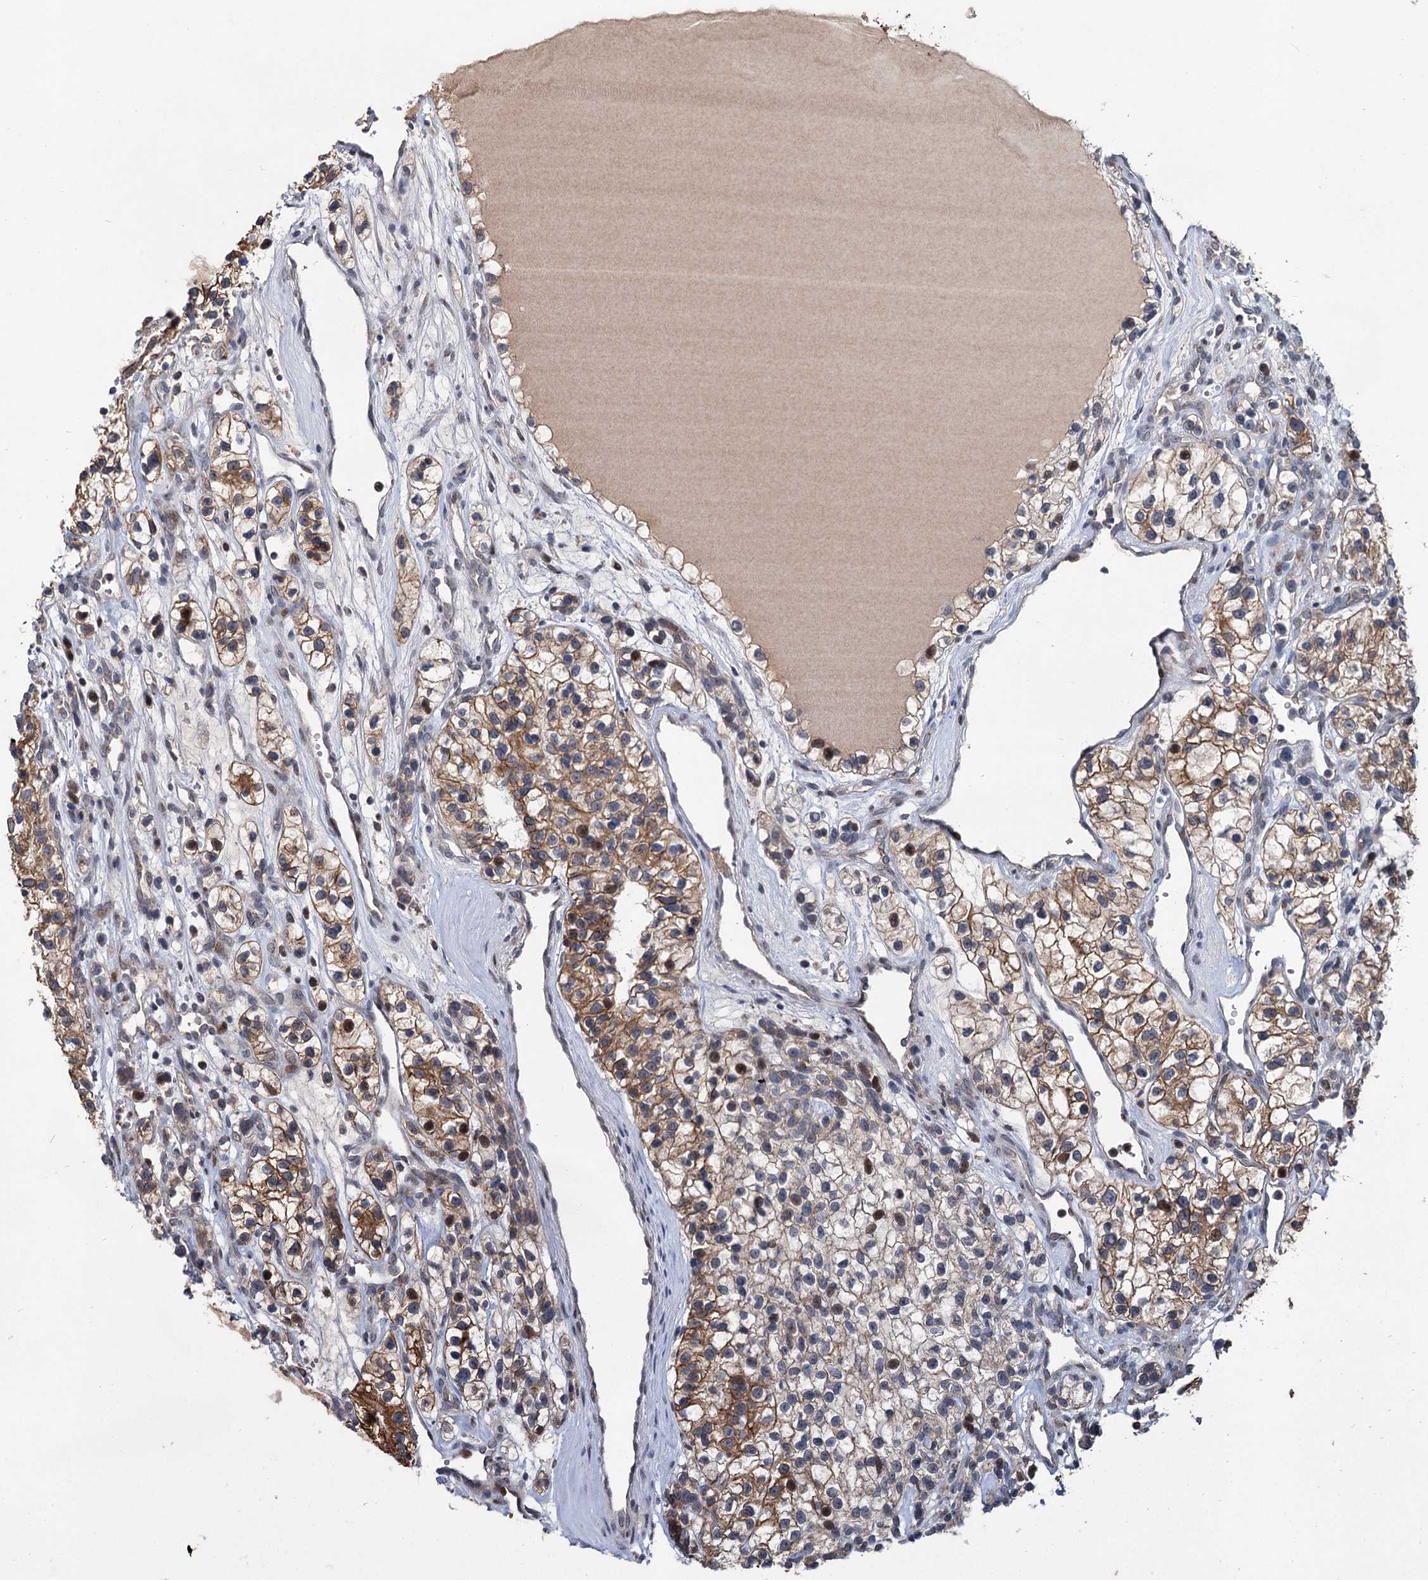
{"staining": {"intensity": "moderate", "quantity": "25%-75%", "location": "cytoplasmic/membranous"}, "tissue": "renal cancer", "cell_type": "Tumor cells", "image_type": "cancer", "snomed": [{"axis": "morphology", "description": "Adenocarcinoma, NOS"}, {"axis": "topography", "description": "Kidney"}], "caption": "IHC staining of renal cancer (adenocarcinoma), which shows medium levels of moderate cytoplasmic/membranous expression in about 25%-75% of tumor cells indicating moderate cytoplasmic/membranous protein positivity. The staining was performed using DAB (brown) for protein detection and nuclei were counterstained in hematoxylin (blue).", "gene": "RITA1", "patient": {"sex": "female", "age": 57}}